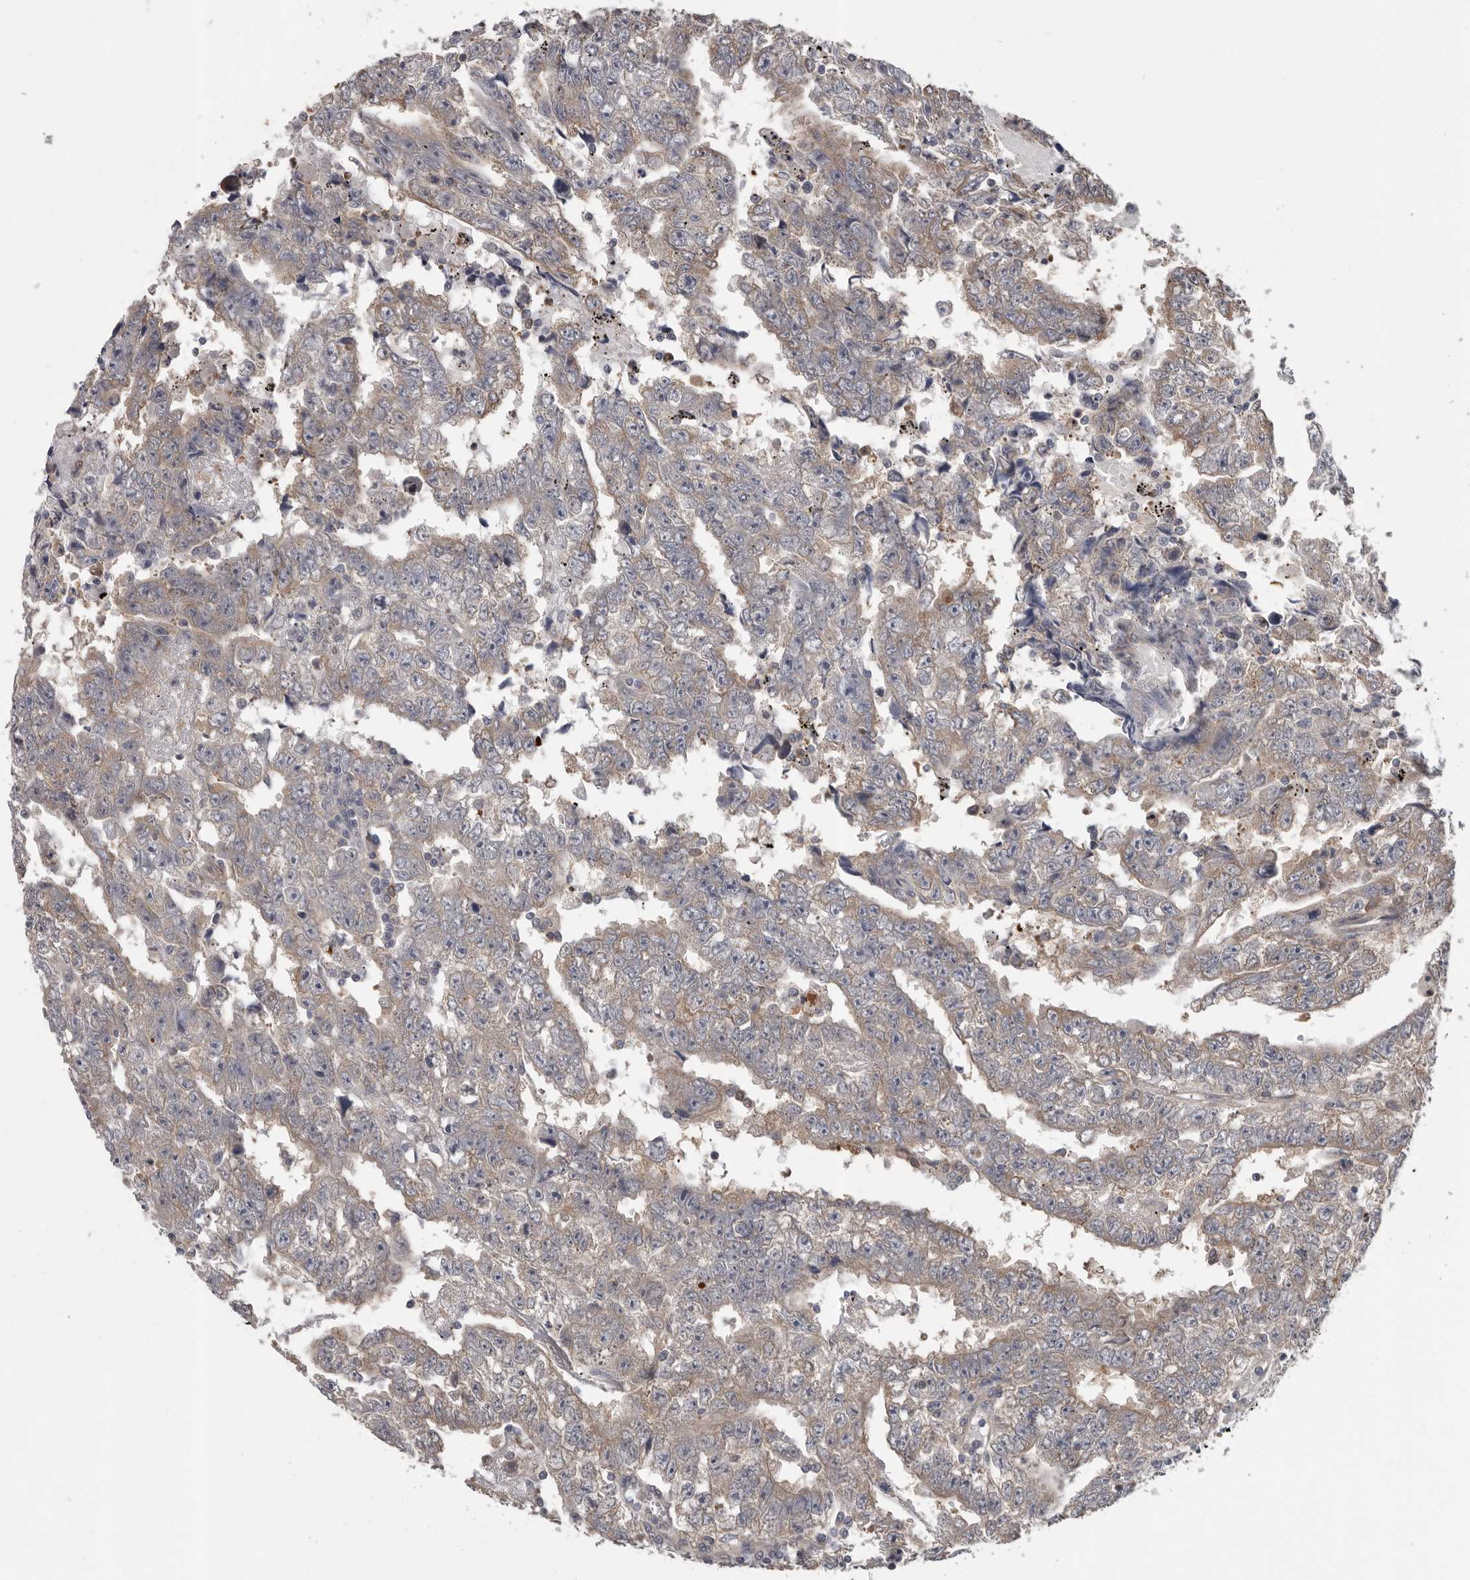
{"staining": {"intensity": "weak", "quantity": ">75%", "location": "cytoplasmic/membranous"}, "tissue": "testis cancer", "cell_type": "Tumor cells", "image_type": "cancer", "snomed": [{"axis": "morphology", "description": "Carcinoma, Embryonal, NOS"}, {"axis": "topography", "description": "Testis"}], "caption": "Protein analysis of testis cancer tissue demonstrates weak cytoplasmic/membranous expression in approximately >75% of tumor cells.", "gene": "RALGPS2", "patient": {"sex": "male", "age": 25}}